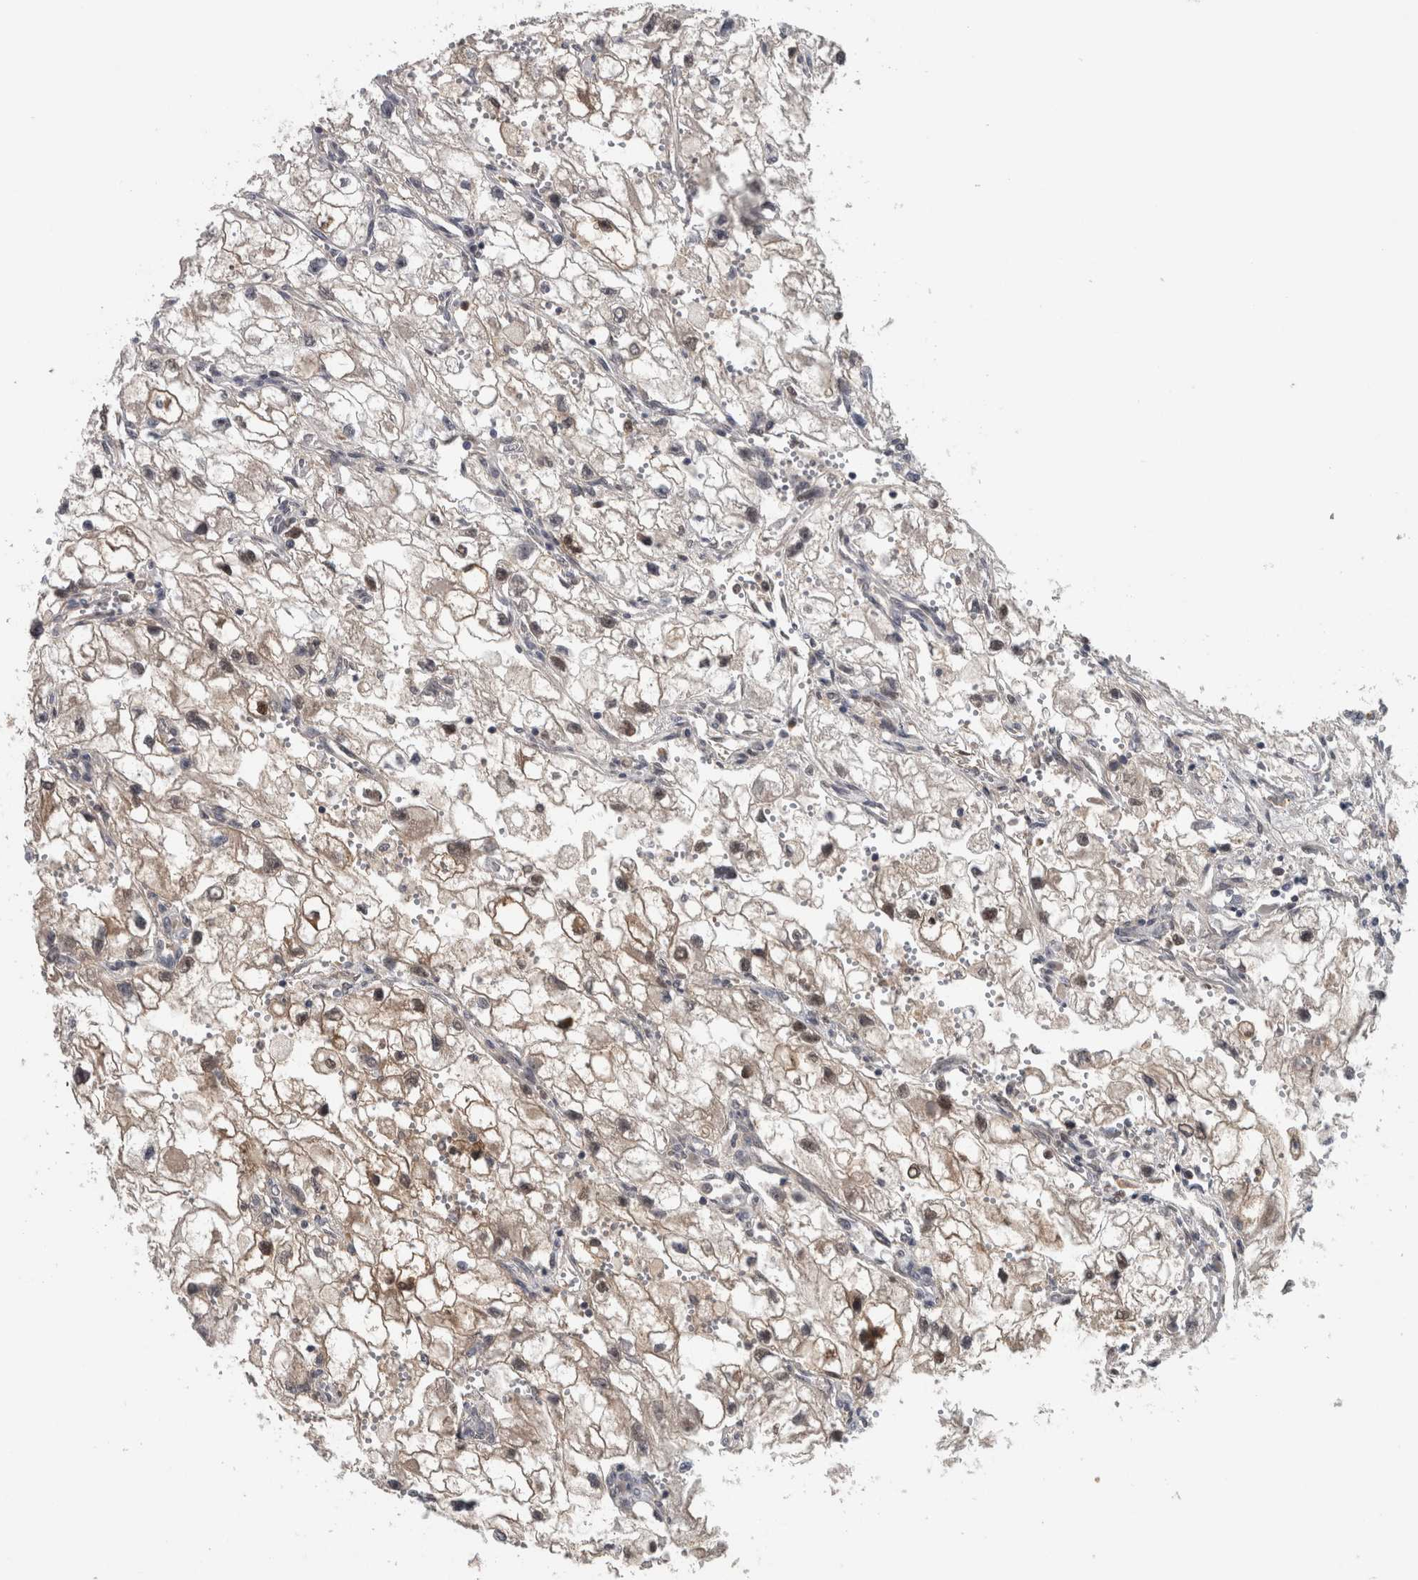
{"staining": {"intensity": "moderate", "quantity": "<25%", "location": "nuclear"}, "tissue": "renal cancer", "cell_type": "Tumor cells", "image_type": "cancer", "snomed": [{"axis": "morphology", "description": "Adenocarcinoma, NOS"}, {"axis": "topography", "description": "Kidney"}], "caption": "Adenocarcinoma (renal) stained with a protein marker reveals moderate staining in tumor cells.", "gene": "NAPRT", "patient": {"sex": "female", "age": 70}}